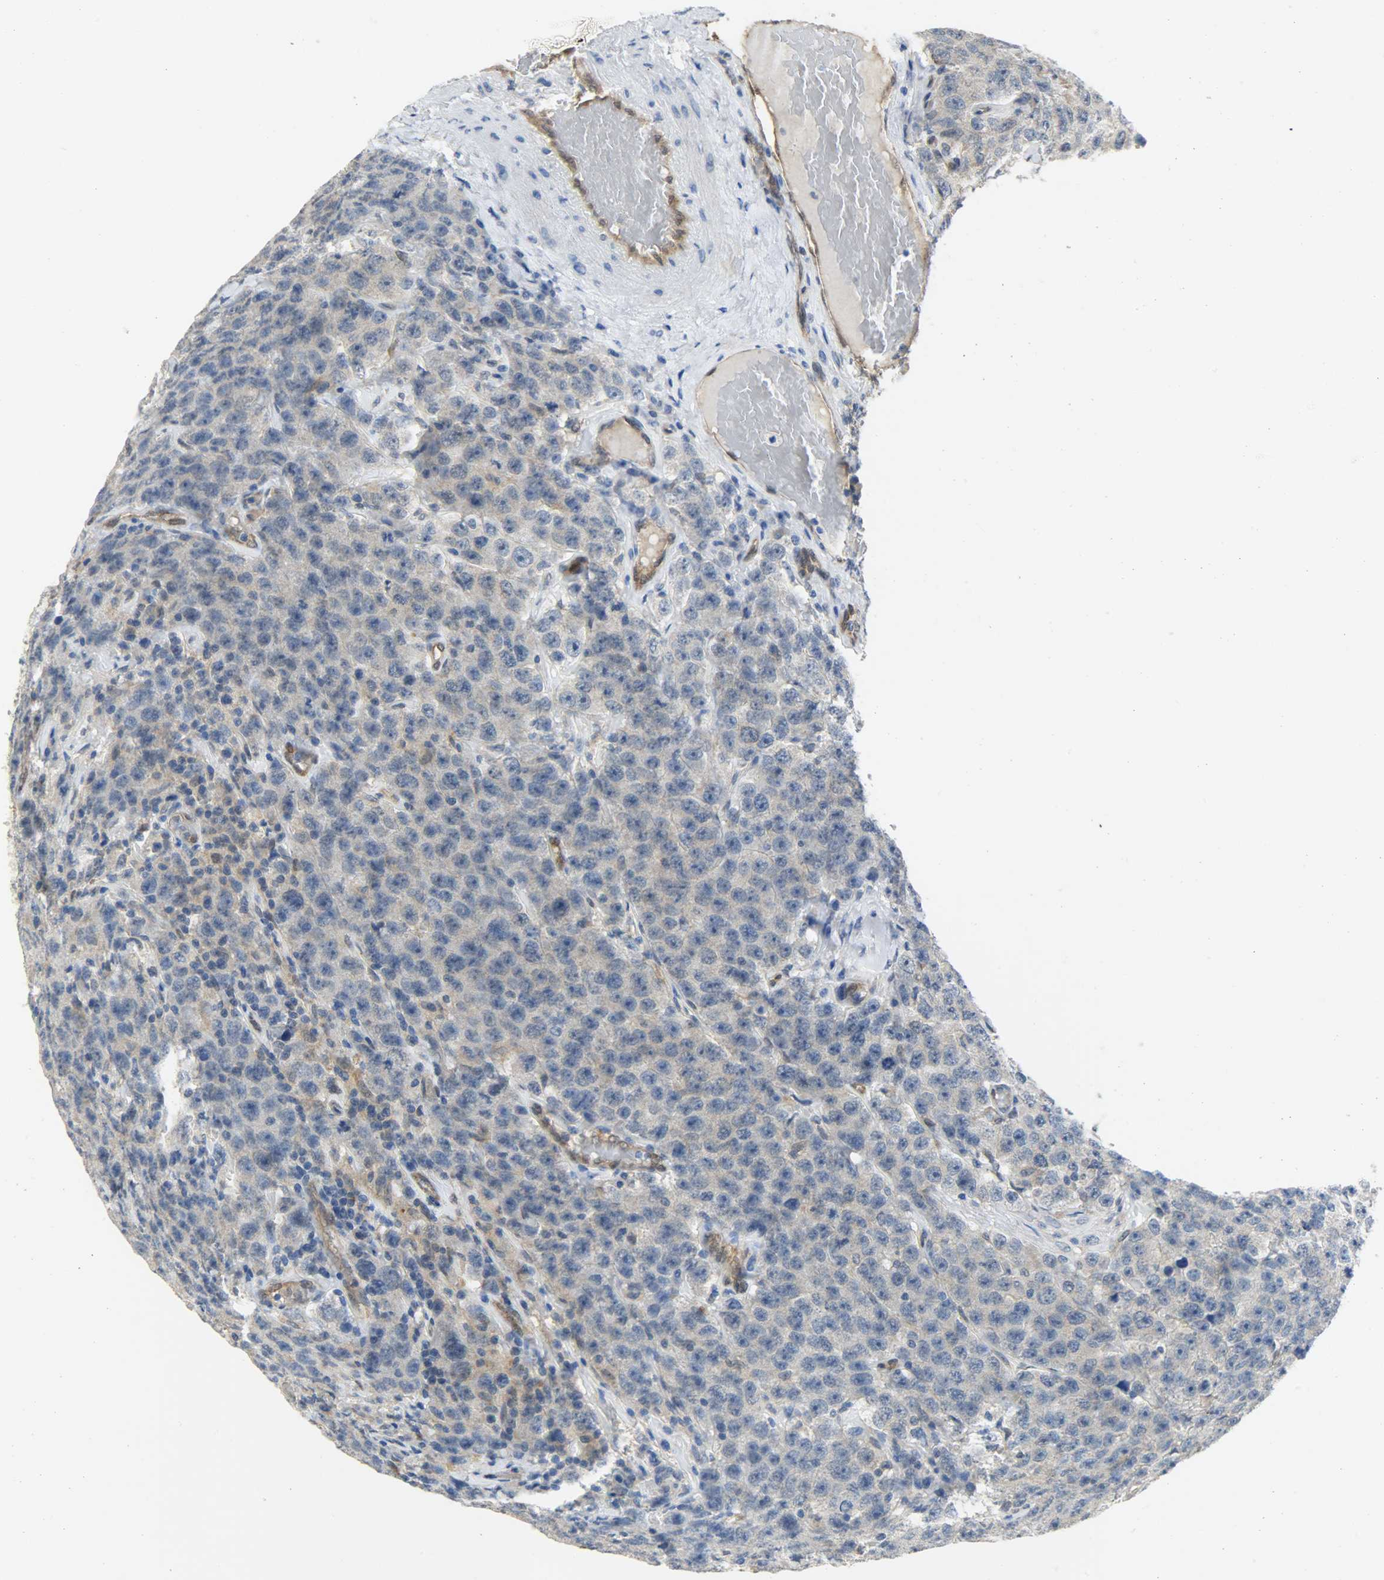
{"staining": {"intensity": "weak", "quantity": "25%-75%", "location": "cytoplasmic/membranous"}, "tissue": "testis cancer", "cell_type": "Tumor cells", "image_type": "cancer", "snomed": [{"axis": "morphology", "description": "Seminoma, NOS"}, {"axis": "topography", "description": "Testis"}], "caption": "IHC histopathology image of testis seminoma stained for a protein (brown), which shows low levels of weak cytoplasmic/membranous staining in about 25%-75% of tumor cells.", "gene": "FKBP1A", "patient": {"sex": "male", "age": 52}}